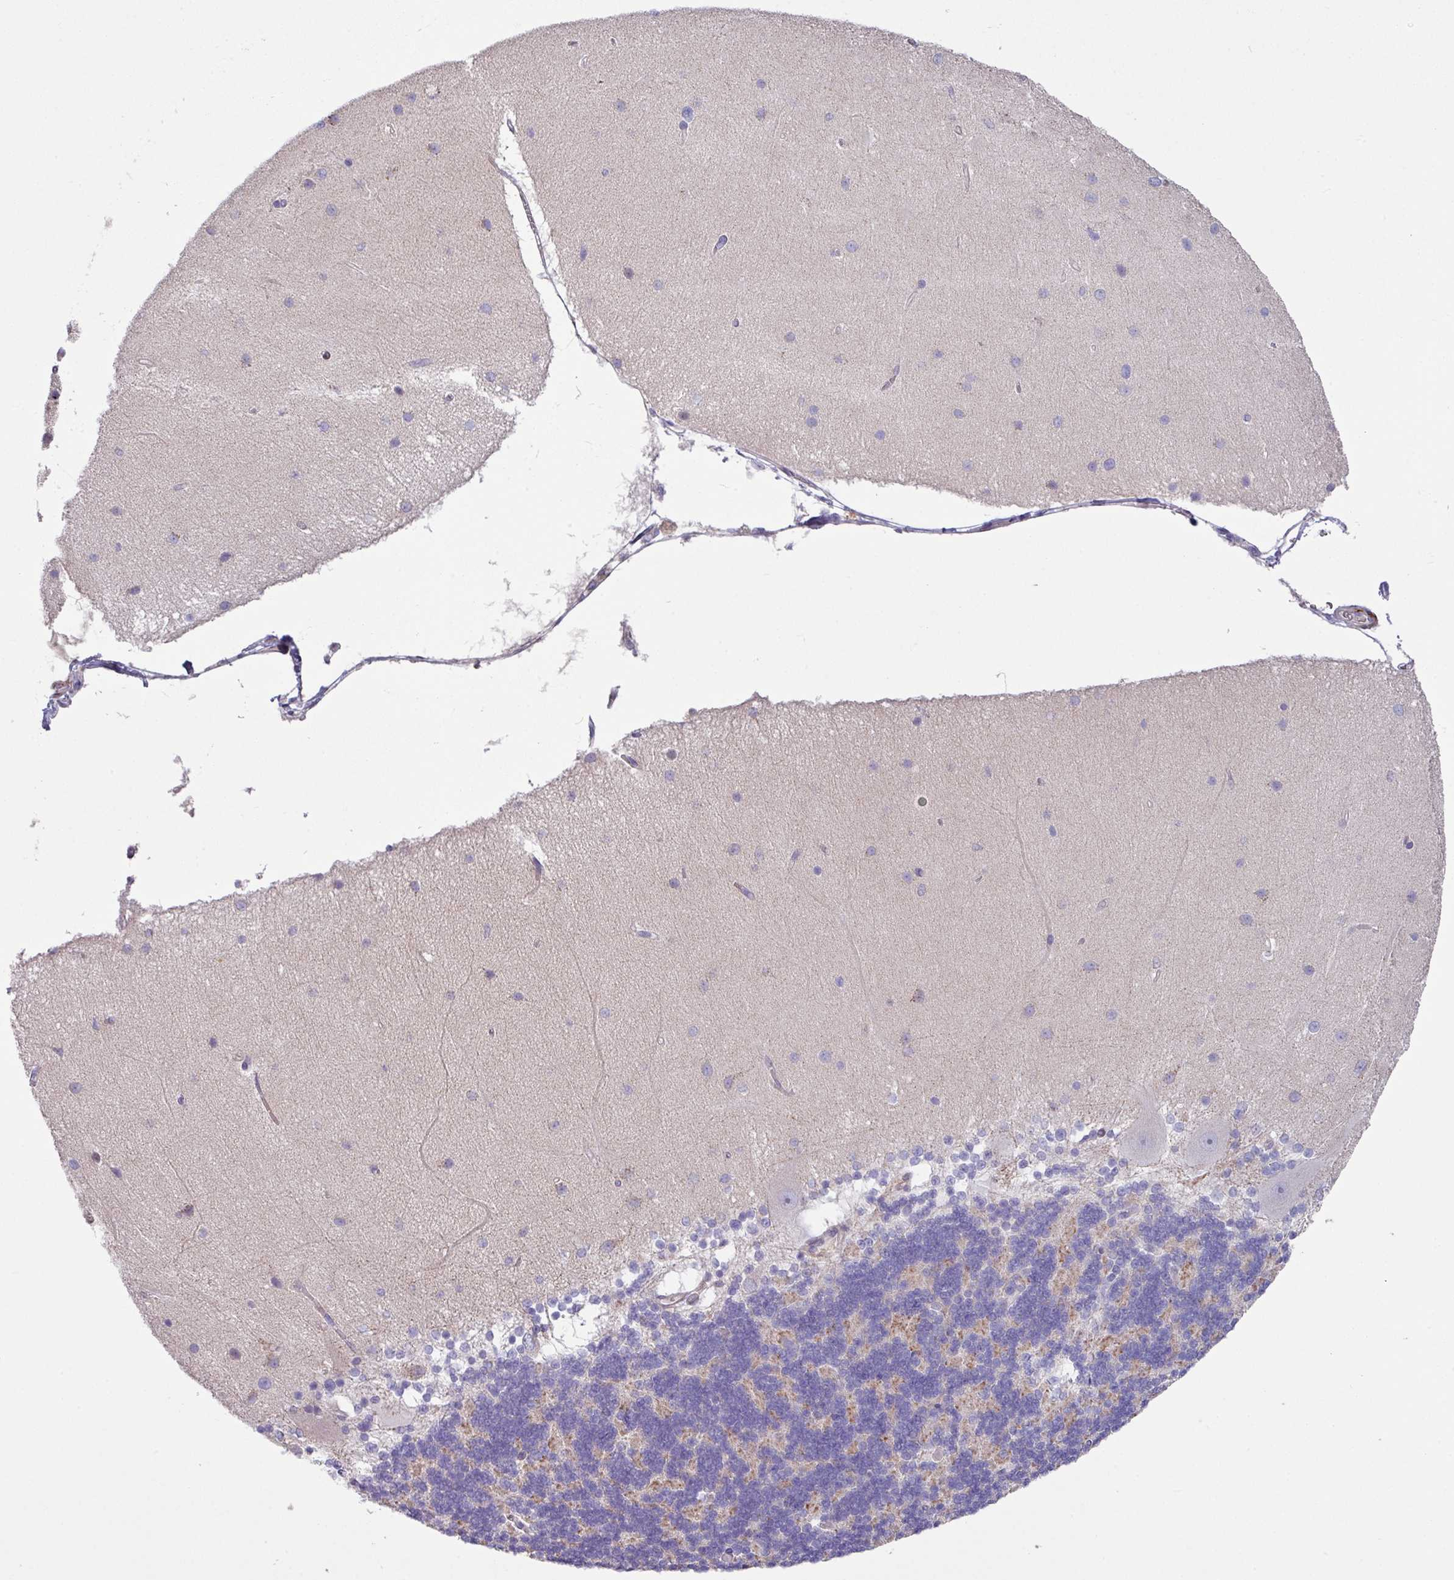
{"staining": {"intensity": "moderate", "quantity": "<25%", "location": "cytoplasmic/membranous"}, "tissue": "cerebellum", "cell_type": "Cells in granular layer", "image_type": "normal", "snomed": [{"axis": "morphology", "description": "Normal tissue, NOS"}, {"axis": "topography", "description": "Cerebellum"}], "caption": "Approximately <25% of cells in granular layer in normal cerebellum demonstrate moderate cytoplasmic/membranous protein staining as visualized by brown immunohistochemical staining.", "gene": "IQCJ", "patient": {"sex": "female", "age": 54}}